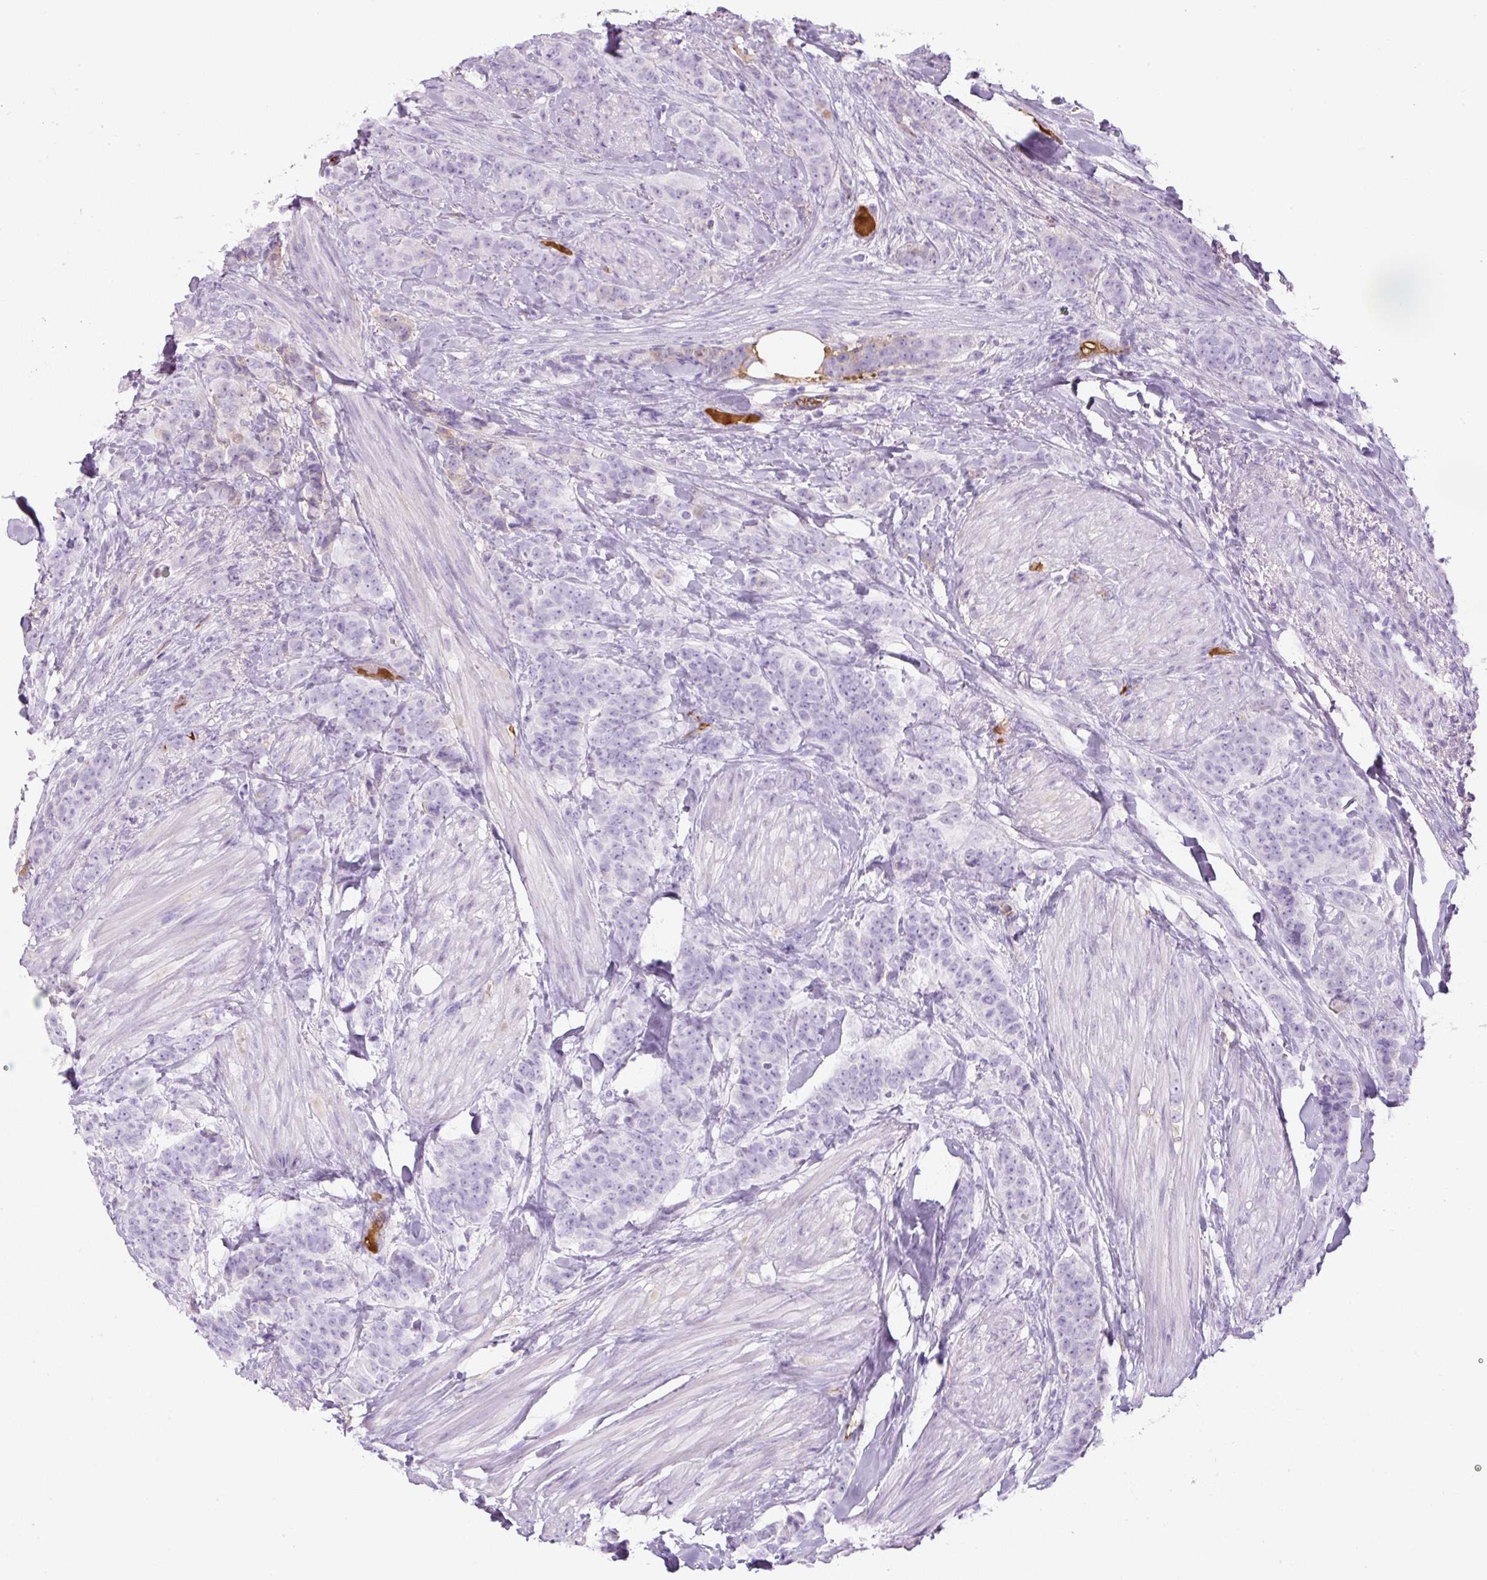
{"staining": {"intensity": "negative", "quantity": "none", "location": "none"}, "tissue": "breast cancer", "cell_type": "Tumor cells", "image_type": "cancer", "snomed": [{"axis": "morphology", "description": "Duct carcinoma"}, {"axis": "topography", "description": "Breast"}], "caption": "The histopathology image demonstrates no staining of tumor cells in breast cancer (intraductal carcinoma).", "gene": "APOA1", "patient": {"sex": "female", "age": 40}}